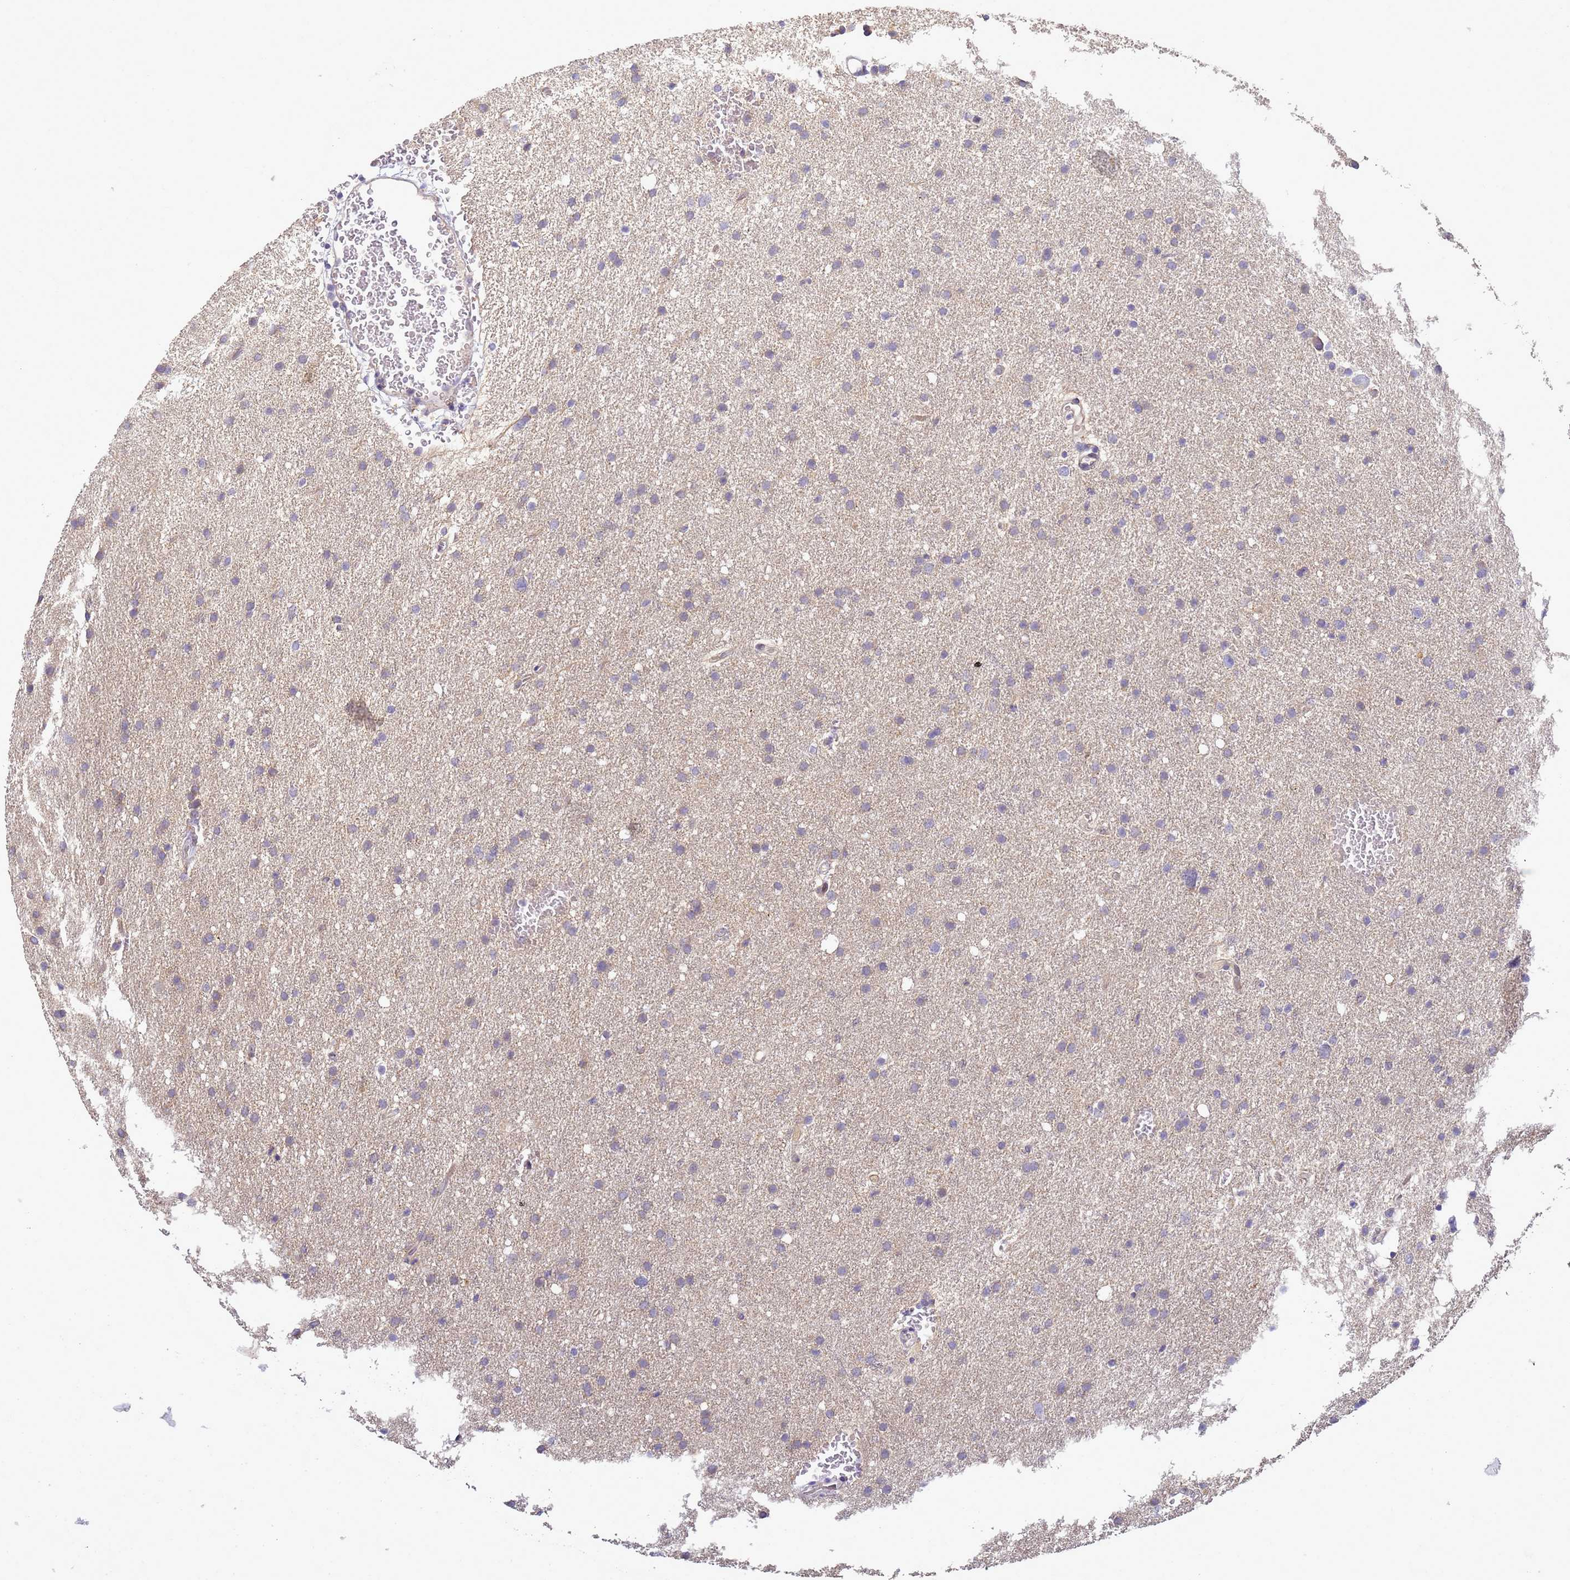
{"staining": {"intensity": "negative", "quantity": "none", "location": "none"}, "tissue": "glioma", "cell_type": "Tumor cells", "image_type": "cancer", "snomed": [{"axis": "morphology", "description": "Glioma, malignant, High grade"}, {"axis": "topography", "description": "Cerebral cortex"}], "caption": "Immunohistochemistry of human malignant glioma (high-grade) shows no expression in tumor cells.", "gene": "TMEM74B", "patient": {"sex": "female", "age": 36}}